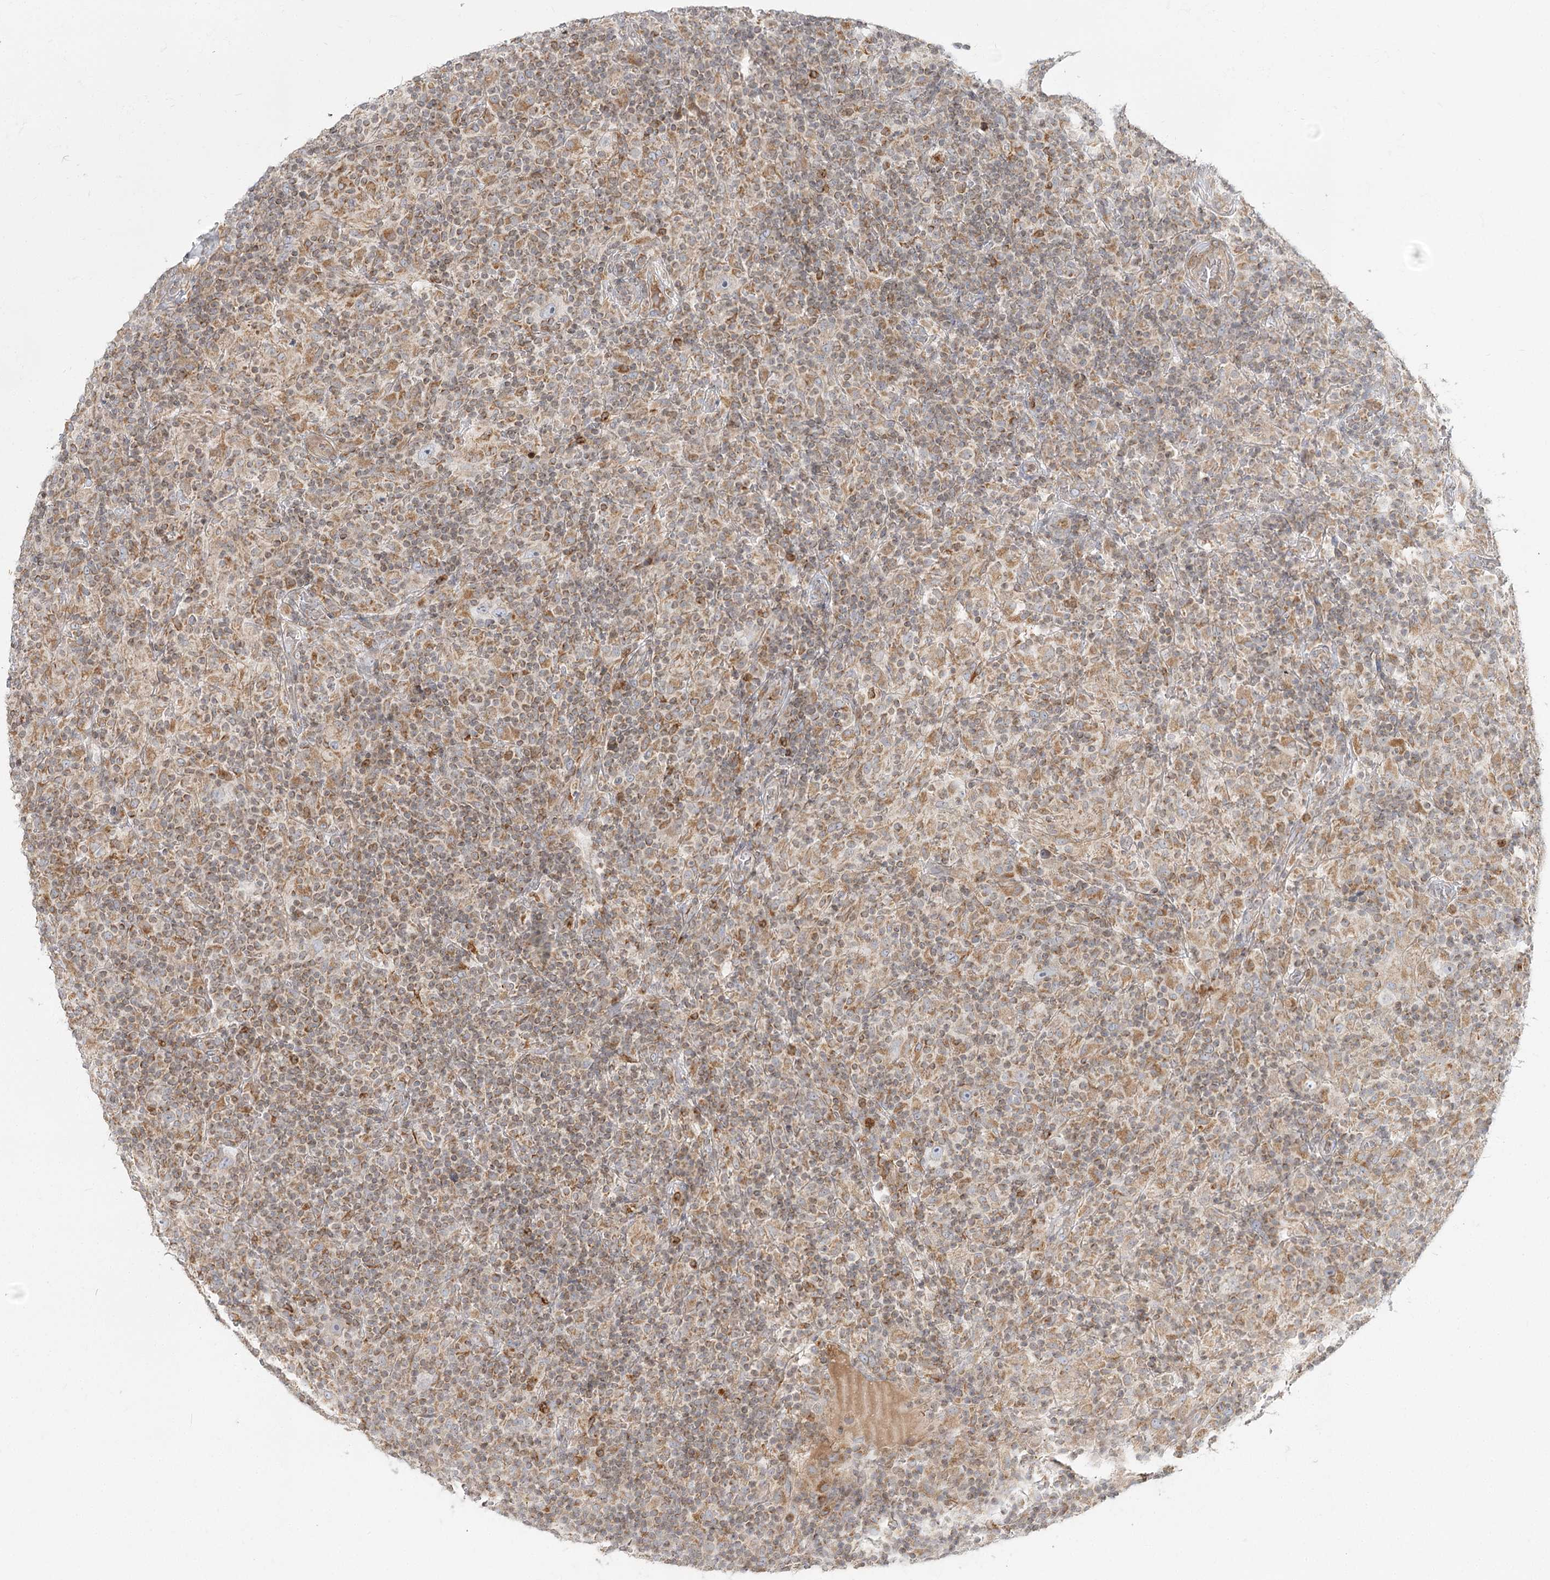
{"staining": {"intensity": "weak", "quantity": "<25%", "location": "cytoplasmic/membranous"}, "tissue": "lymphoma", "cell_type": "Tumor cells", "image_type": "cancer", "snomed": [{"axis": "morphology", "description": "Hodgkin's disease, NOS"}, {"axis": "topography", "description": "Lymph node"}], "caption": "Tumor cells are negative for brown protein staining in lymphoma.", "gene": "MTMR3", "patient": {"sex": "male", "age": 70}}